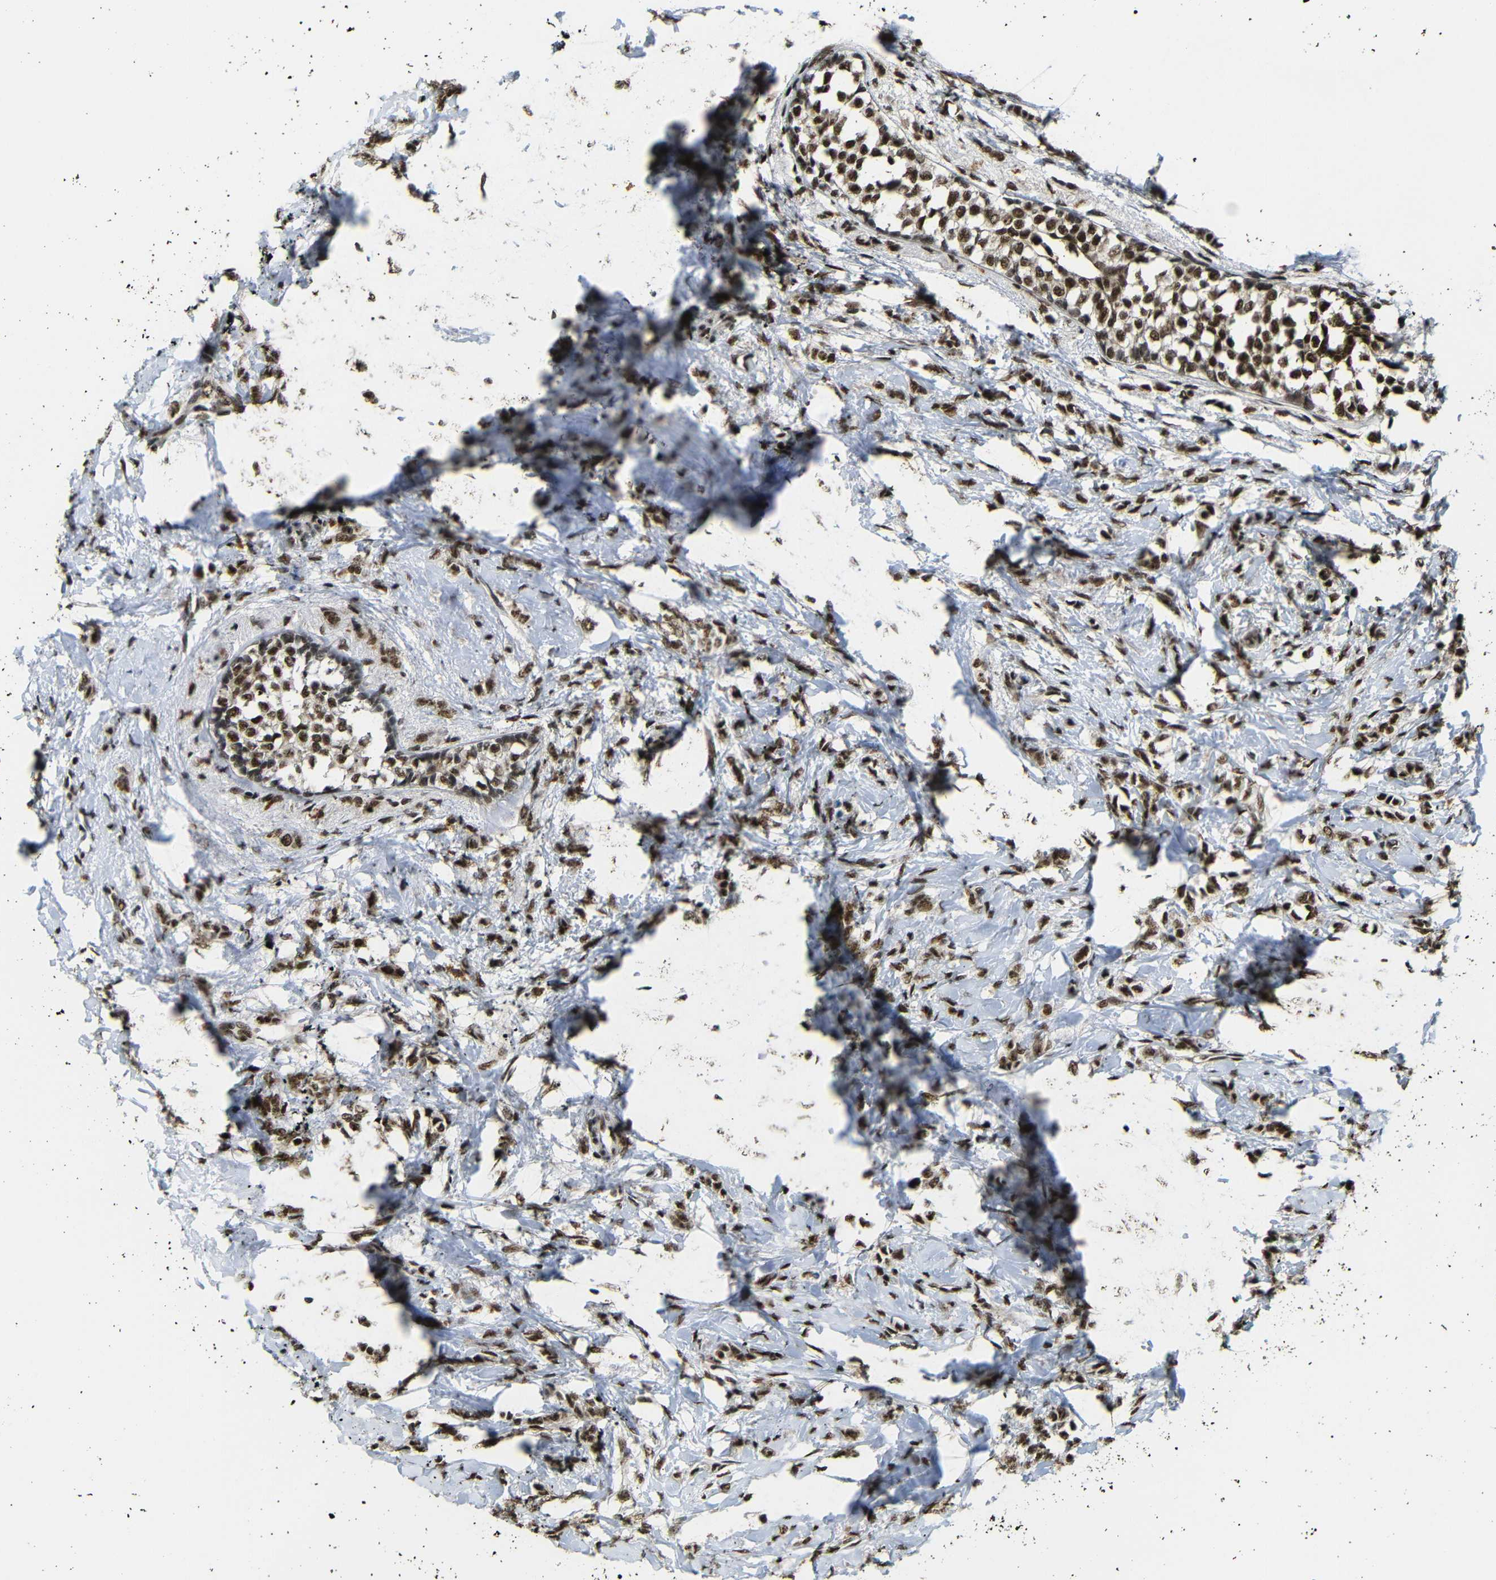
{"staining": {"intensity": "moderate", "quantity": ">75%", "location": "cytoplasmic/membranous,nuclear"}, "tissue": "breast cancer", "cell_type": "Tumor cells", "image_type": "cancer", "snomed": [{"axis": "morphology", "description": "Lobular carcinoma, in situ"}, {"axis": "morphology", "description": "Lobular carcinoma"}, {"axis": "topography", "description": "Breast"}], "caption": "Breast cancer (lobular carcinoma in situ) stained with a brown dye exhibits moderate cytoplasmic/membranous and nuclear positive positivity in about >75% of tumor cells.", "gene": "TCF7L2", "patient": {"sex": "female", "age": 41}}